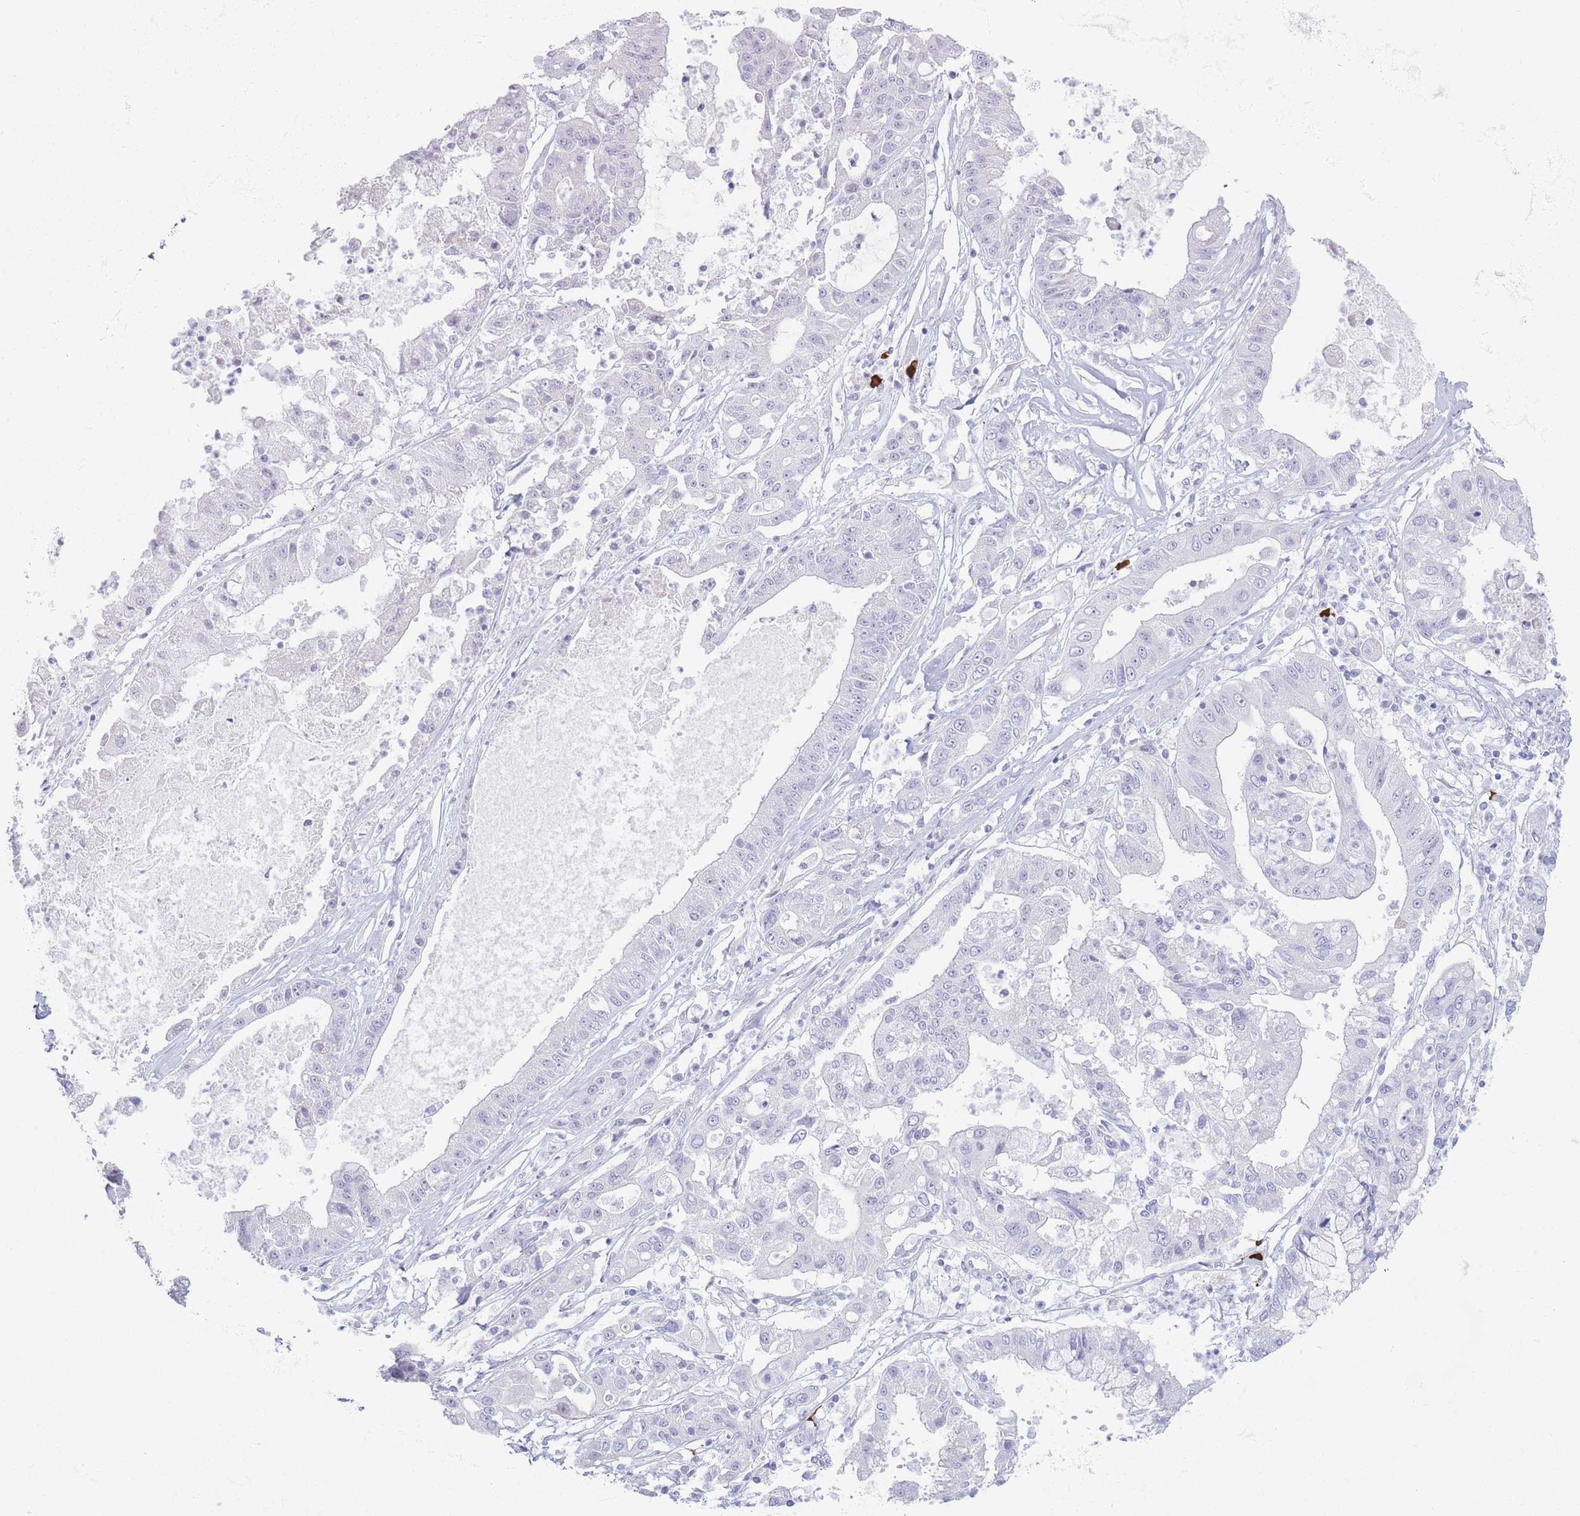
{"staining": {"intensity": "negative", "quantity": "none", "location": "none"}, "tissue": "ovarian cancer", "cell_type": "Tumor cells", "image_type": "cancer", "snomed": [{"axis": "morphology", "description": "Cystadenocarcinoma, mucinous, NOS"}, {"axis": "topography", "description": "Ovary"}], "caption": "Ovarian cancer stained for a protein using immunohistochemistry demonstrates no staining tumor cells.", "gene": "PLEKHG2", "patient": {"sex": "female", "age": 70}}